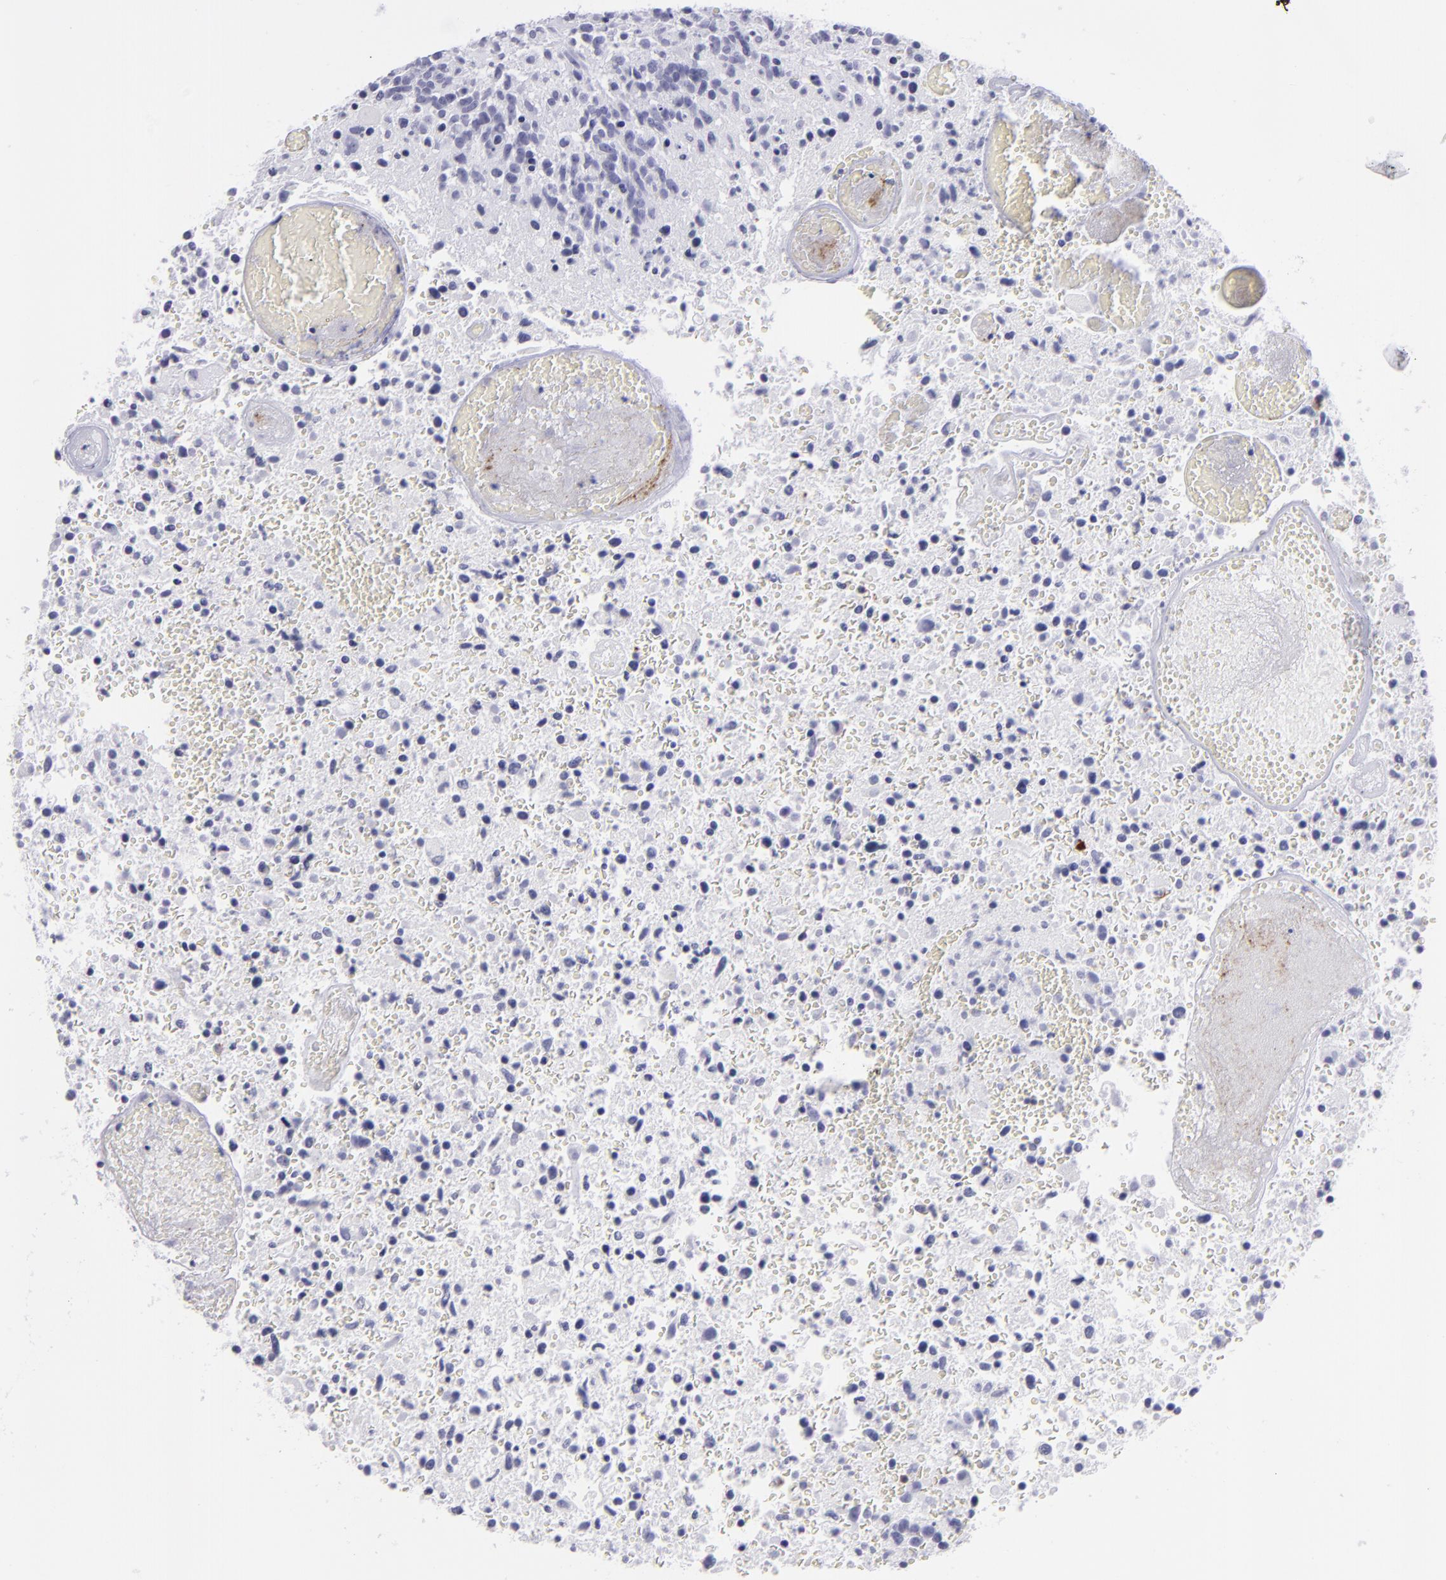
{"staining": {"intensity": "negative", "quantity": "none", "location": "none"}, "tissue": "glioma", "cell_type": "Tumor cells", "image_type": "cancer", "snomed": [{"axis": "morphology", "description": "Glioma, malignant, High grade"}, {"axis": "topography", "description": "Brain"}], "caption": "Tumor cells show no significant positivity in glioma.", "gene": "SELPLG", "patient": {"sex": "male", "age": 72}}